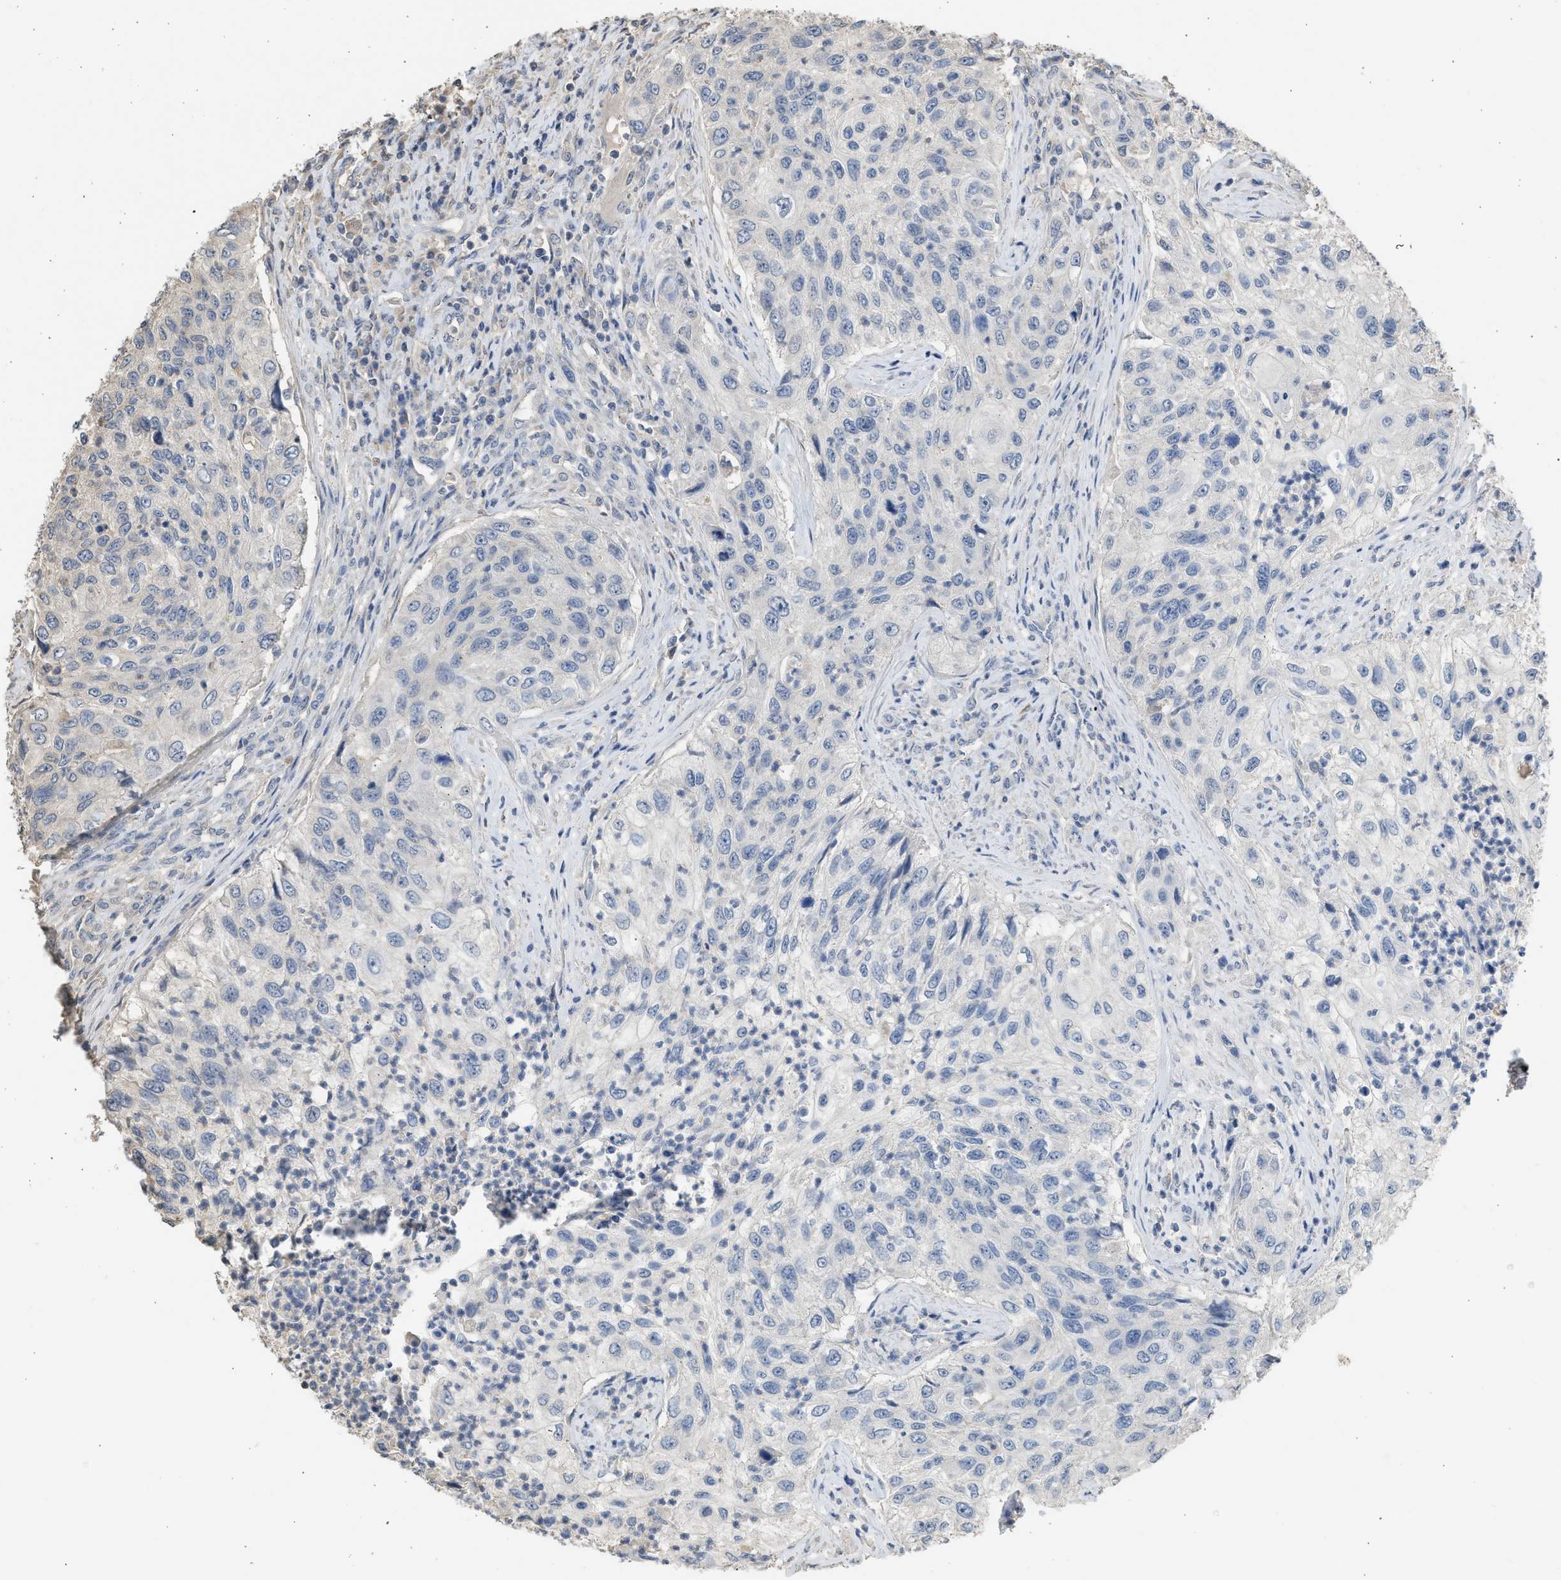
{"staining": {"intensity": "negative", "quantity": "none", "location": "none"}, "tissue": "urothelial cancer", "cell_type": "Tumor cells", "image_type": "cancer", "snomed": [{"axis": "morphology", "description": "Urothelial carcinoma, High grade"}, {"axis": "topography", "description": "Urinary bladder"}], "caption": "The immunohistochemistry histopathology image has no significant expression in tumor cells of urothelial carcinoma (high-grade) tissue.", "gene": "SULT2A1", "patient": {"sex": "female", "age": 60}}